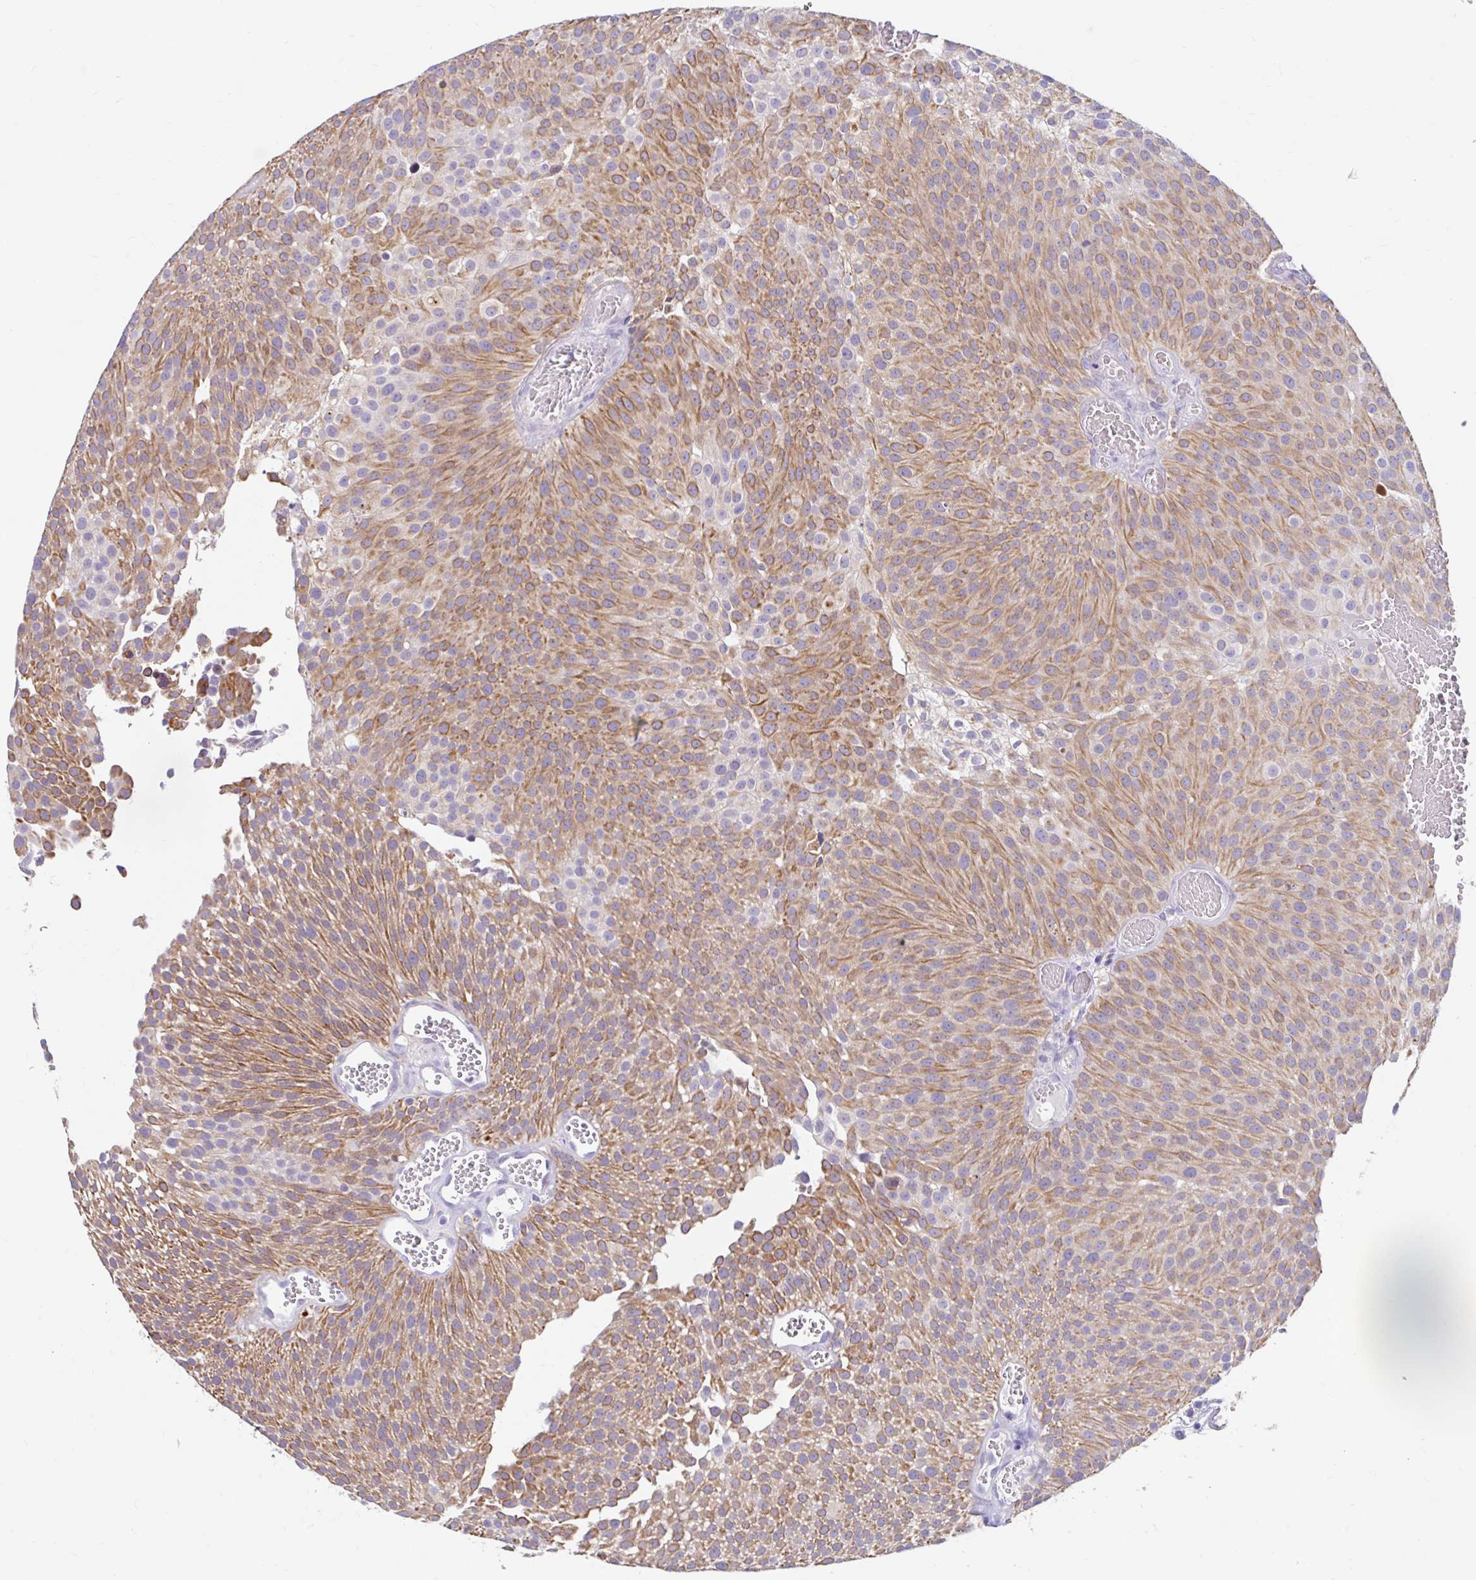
{"staining": {"intensity": "moderate", "quantity": ">75%", "location": "cytoplasmic/membranous"}, "tissue": "urothelial cancer", "cell_type": "Tumor cells", "image_type": "cancer", "snomed": [{"axis": "morphology", "description": "Urothelial carcinoma, Low grade"}, {"axis": "topography", "description": "Urinary bladder"}], "caption": "Tumor cells reveal moderate cytoplasmic/membranous staining in about >75% of cells in urothelial carcinoma (low-grade).", "gene": "ZNF33A", "patient": {"sex": "female", "age": 79}}